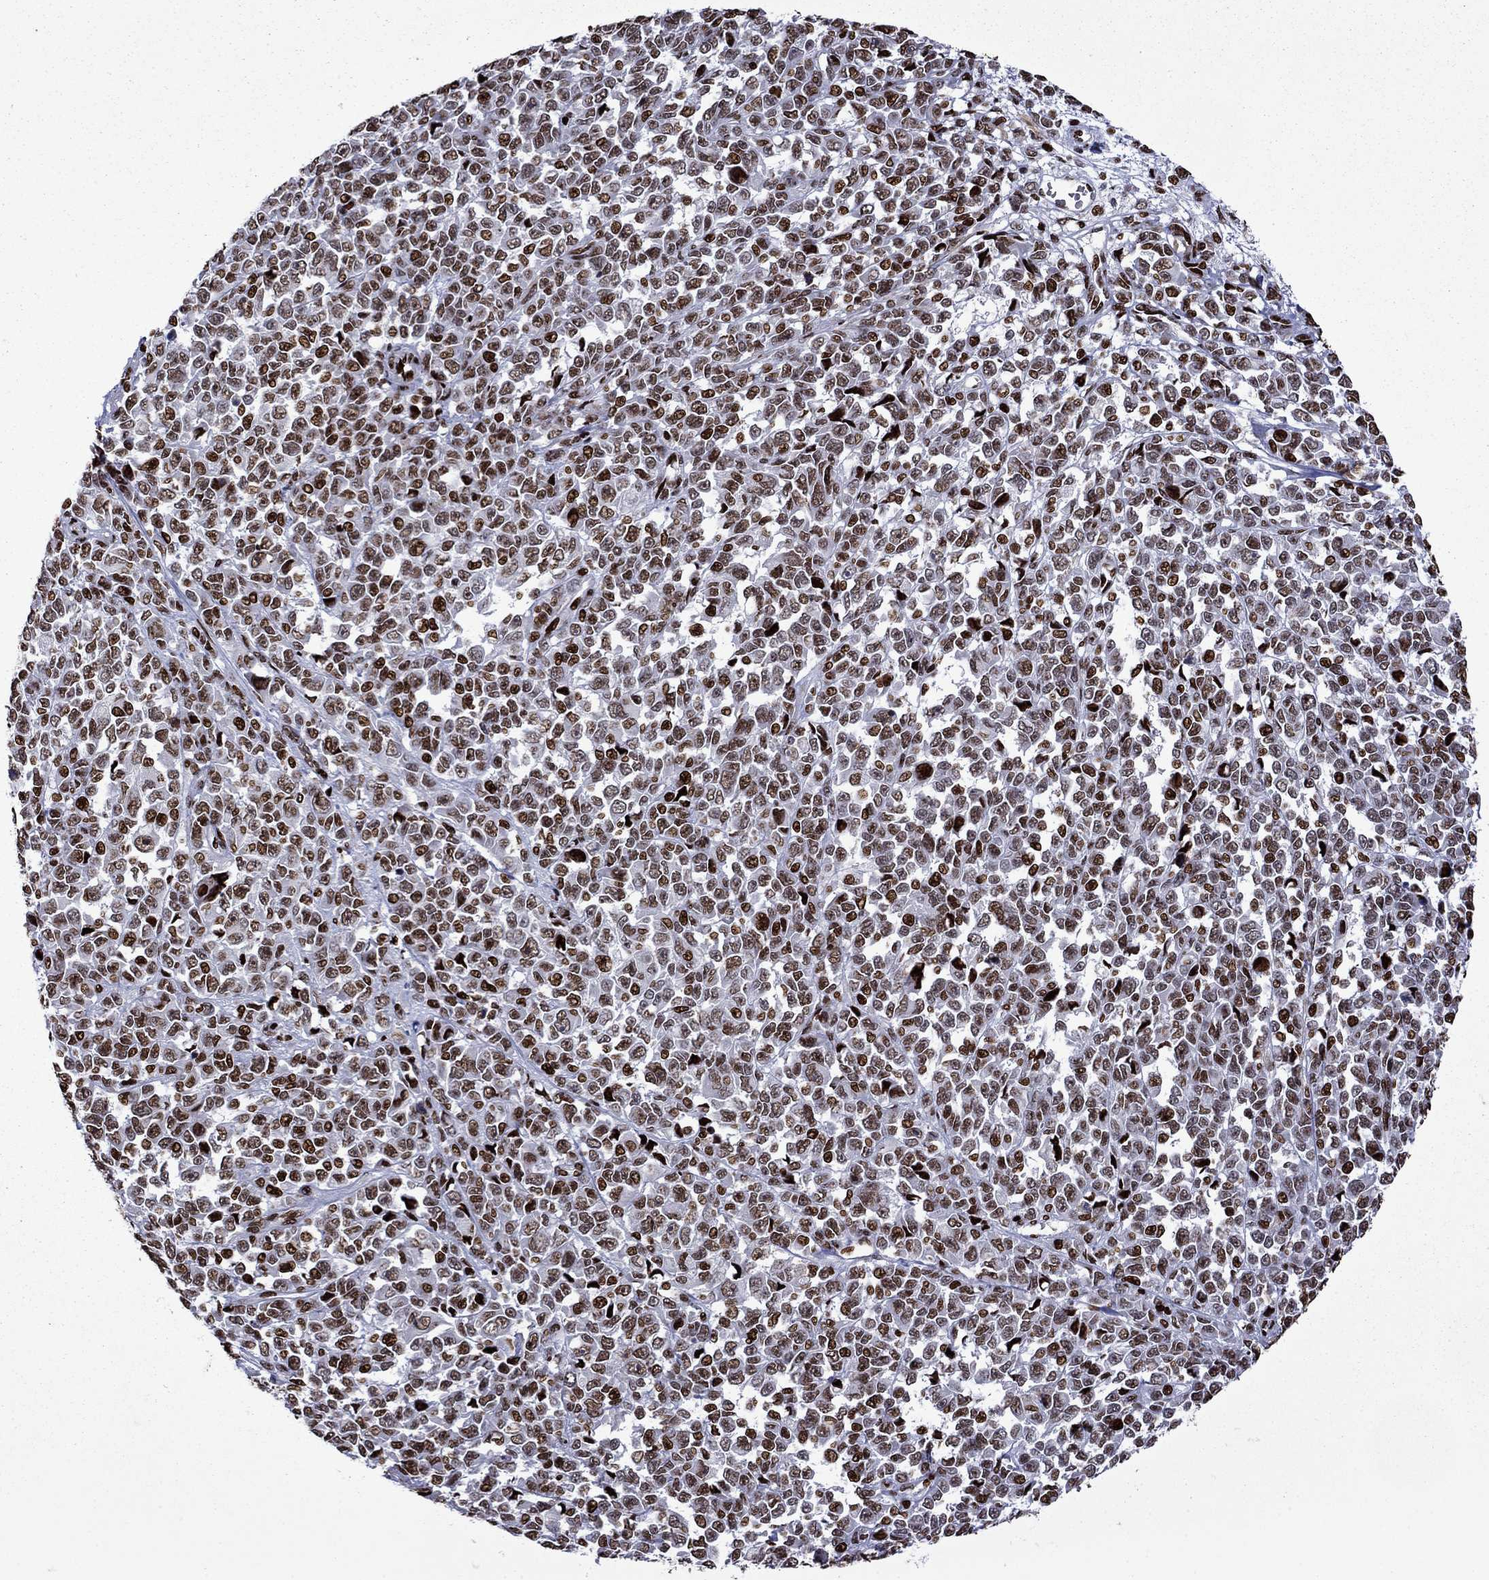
{"staining": {"intensity": "strong", "quantity": ">75%", "location": "nuclear"}, "tissue": "melanoma", "cell_type": "Tumor cells", "image_type": "cancer", "snomed": [{"axis": "morphology", "description": "Malignant melanoma, NOS"}, {"axis": "topography", "description": "Skin"}], "caption": "A photomicrograph showing strong nuclear staining in about >75% of tumor cells in melanoma, as visualized by brown immunohistochemical staining.", "gene": "LIMK1", "patient": {"sex": "female", "age": 95}}